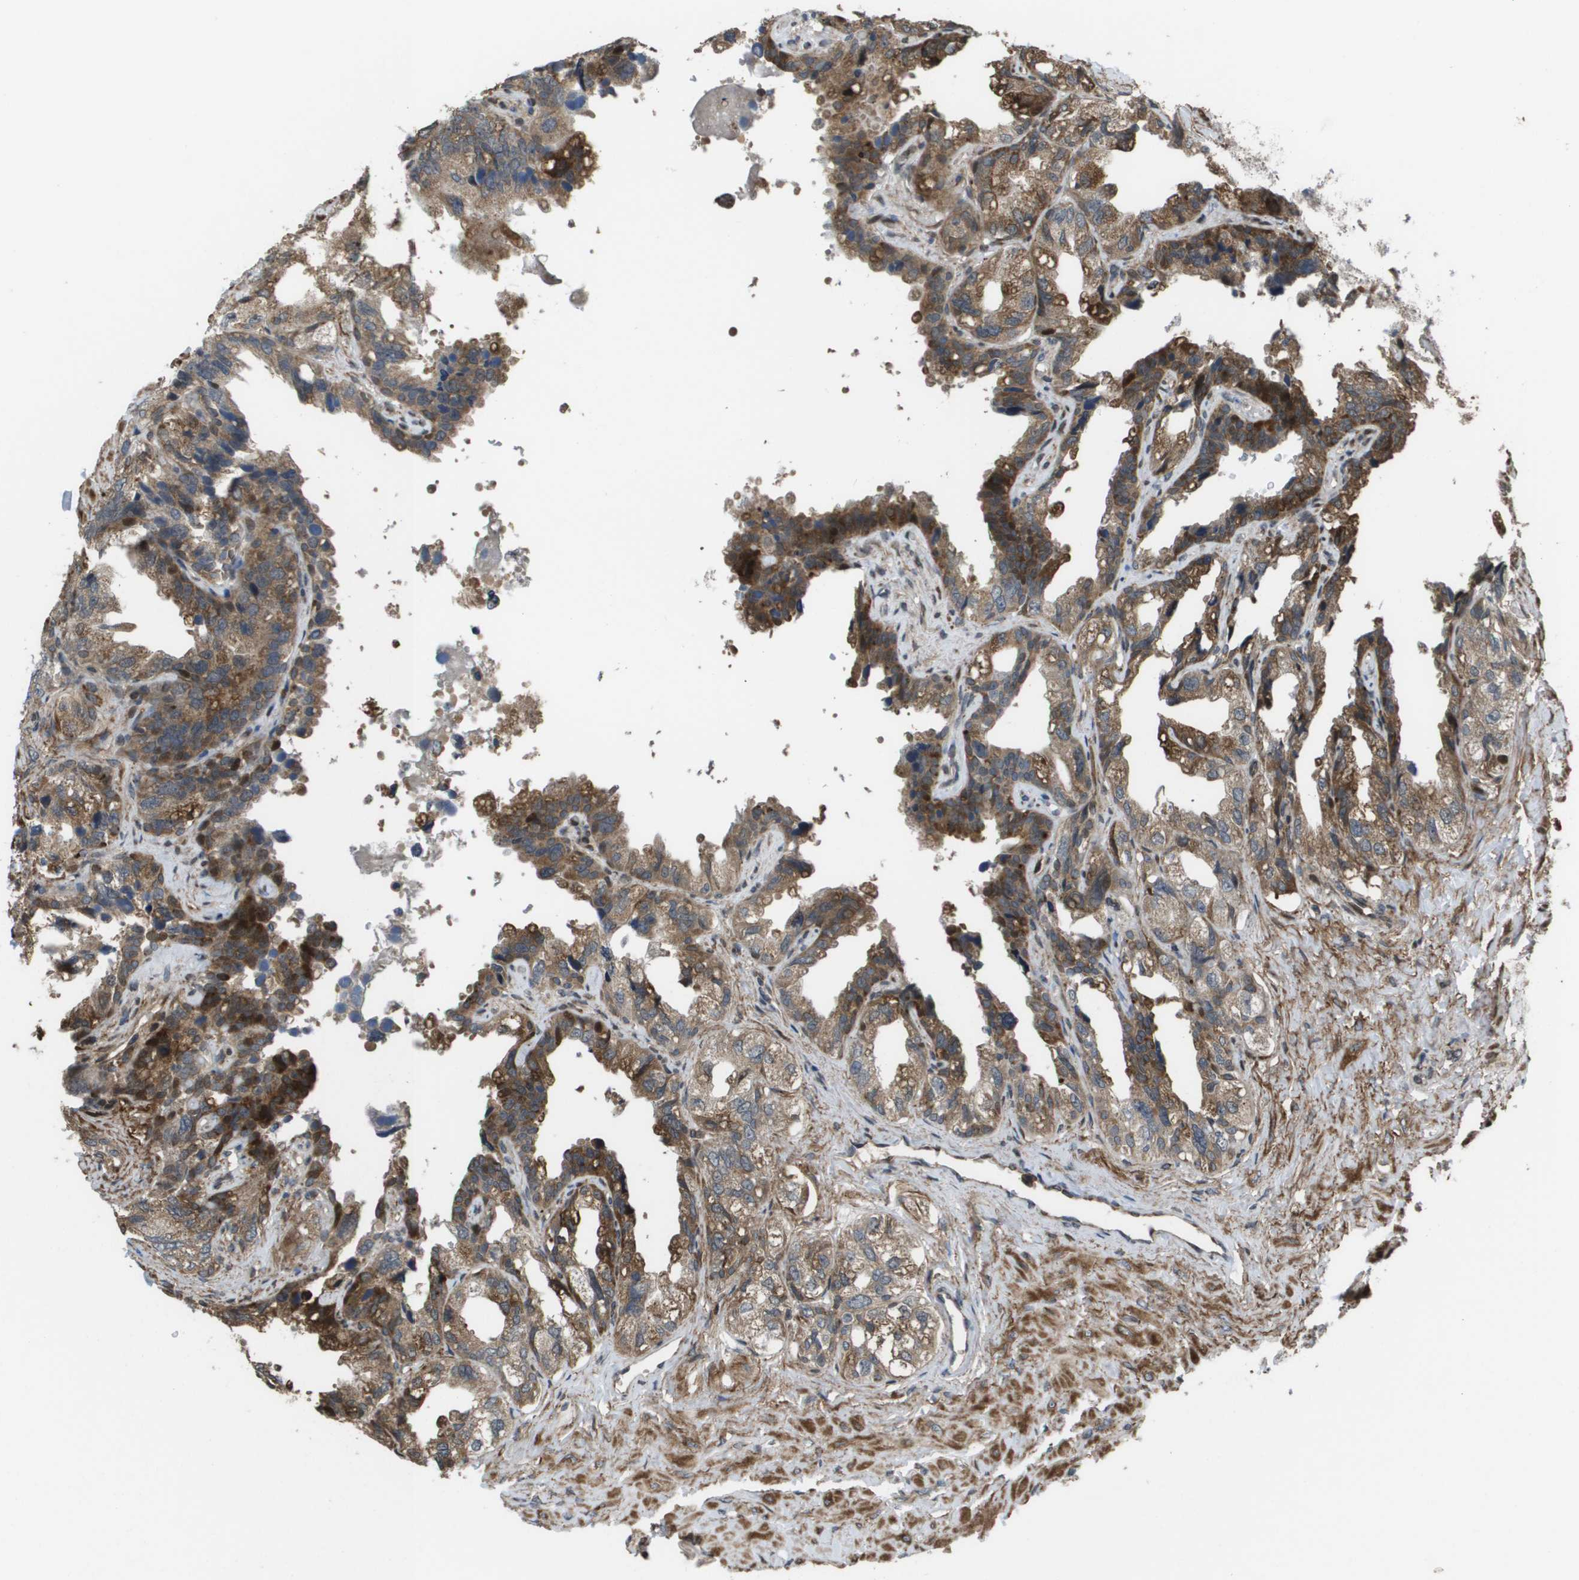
{"staining": {"intensity": "moderate", "quantity": "25%-75%", "location": "cytoplasmic/membranous"}, "tissue": "seminal vesicle", "cell_type": "Glandular cells", "image_type": "normal", "snomed": [{"axis": "morphology", "description": "Normal tissue, NOS"}, {"axis": "topography", "description": "Seminal veicle"}], "caption": "The micrograph exhibits staining of unremarkable seminal vesicle, revealing moderate cytoplasmic/membranous protein expression (brown color) within glandular cells.", "gene": "AXIN2", "patient": {"sex": "male", "age": 68}}